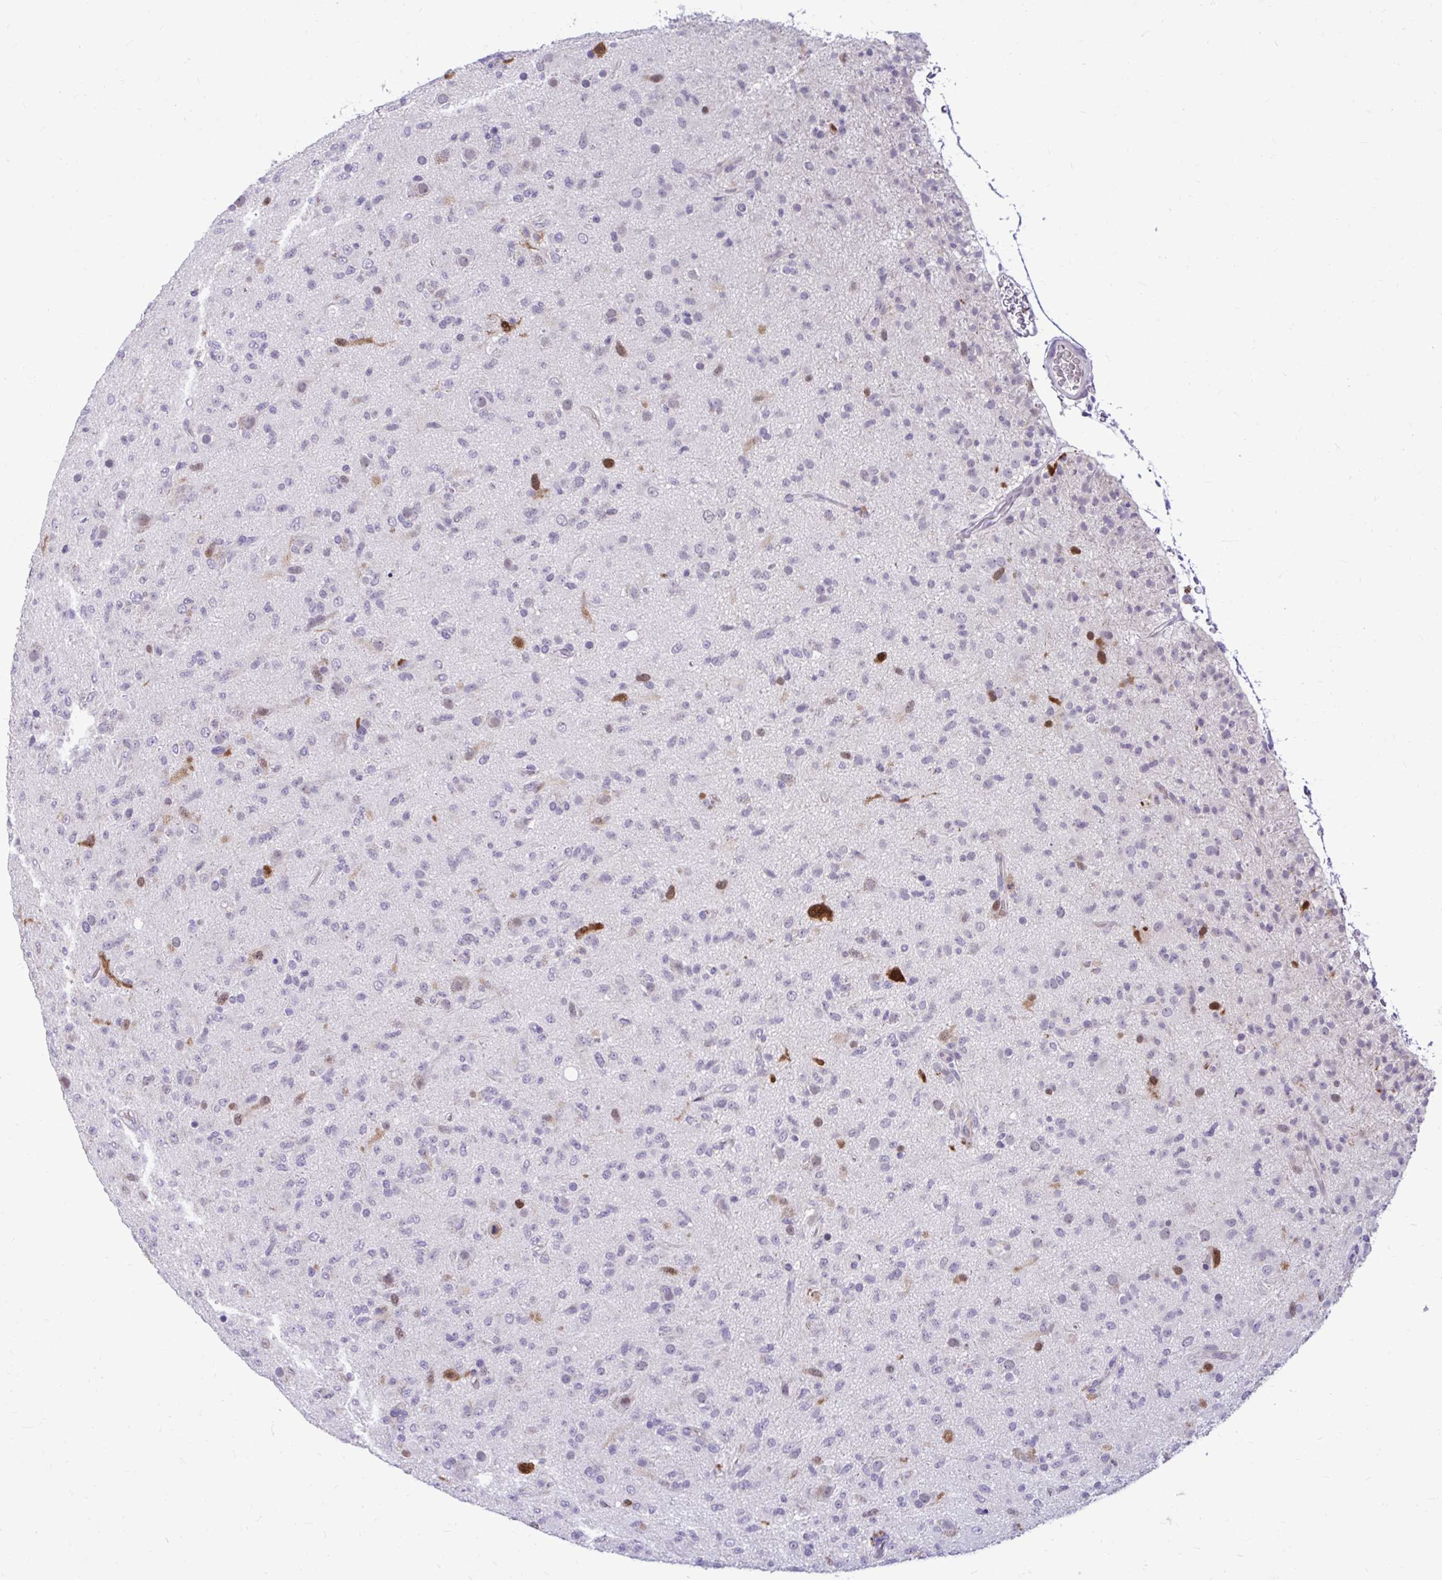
{"staining": {"intensity": "strong", "quantity": "<25%", "location": "nuclear"}, "tissue": "glioma", "cell_type": "Tumor cells", "image_type": "cancer", "snomed": [{"axis": "morphology", "description": "Glioma, malignant, Low grade"}, {"axis": "topography", "description": "Brain"}], "caption": "There is medium levels of strong nuclear positivity in tumor cells of malignant low-grade glioma, as demonstrated by immunohistochemical staining (brown color).", "gene": "CDC20", "patient": {"sex": "male", "age": 65}}